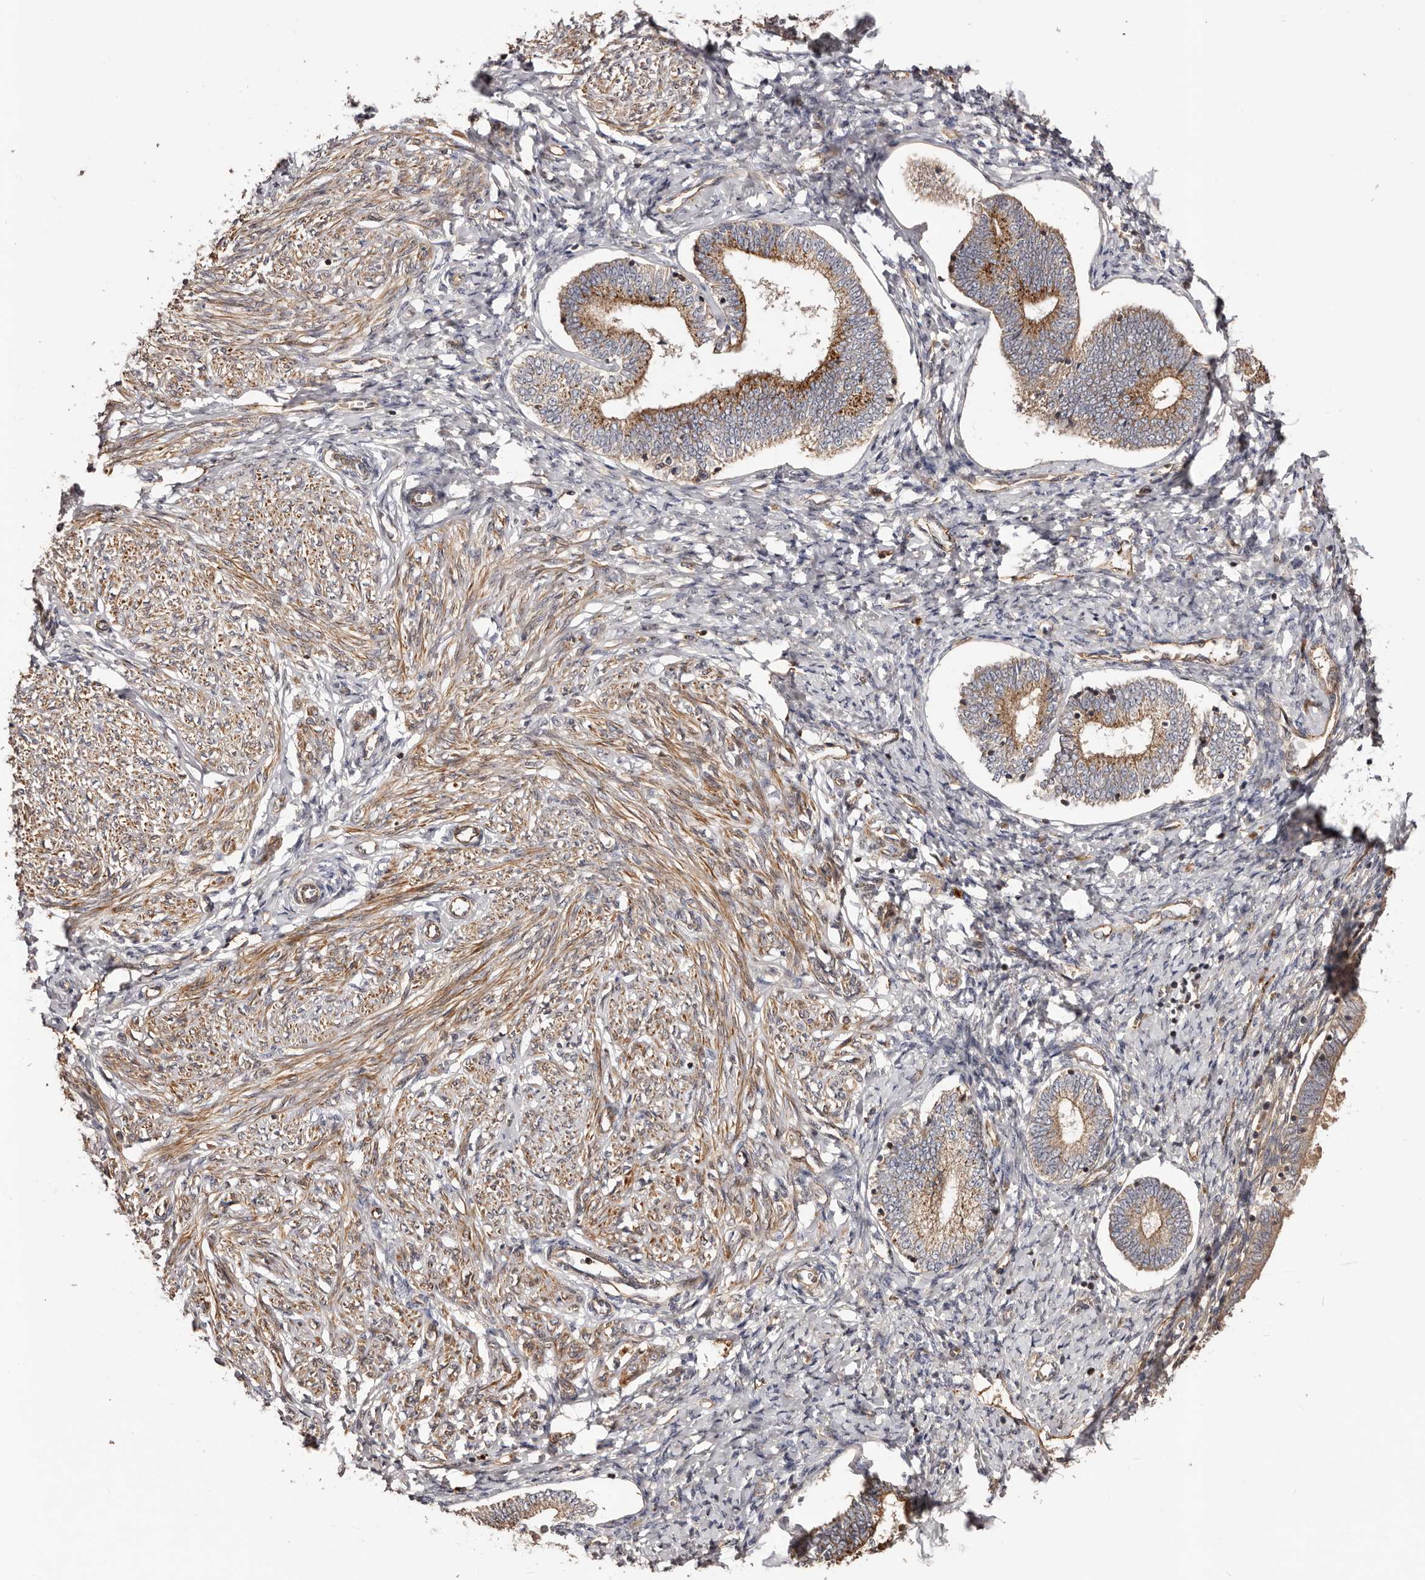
{"staining": {"intensity": "moderate", "quantity": ">75%", "location": "cytoplasmic/membranous"}, "tissue": "endometrium", "cell_type": "Cells in endometrial stroma", "image_type": "normal", "snomed": [{"axis": "morphology", "description": "Normal tissue, NOS"}, {"axis": "topography", "description": "Endometrium"}], "caption": "Protein expression analysis of unremarkable endometrium exhibits moderate cytoplasmic/membranous positivity in about >75% of cells in endometrial stroma.", "gene": "GTPBP1", "patient": {"sex": "female", "age": 72}}